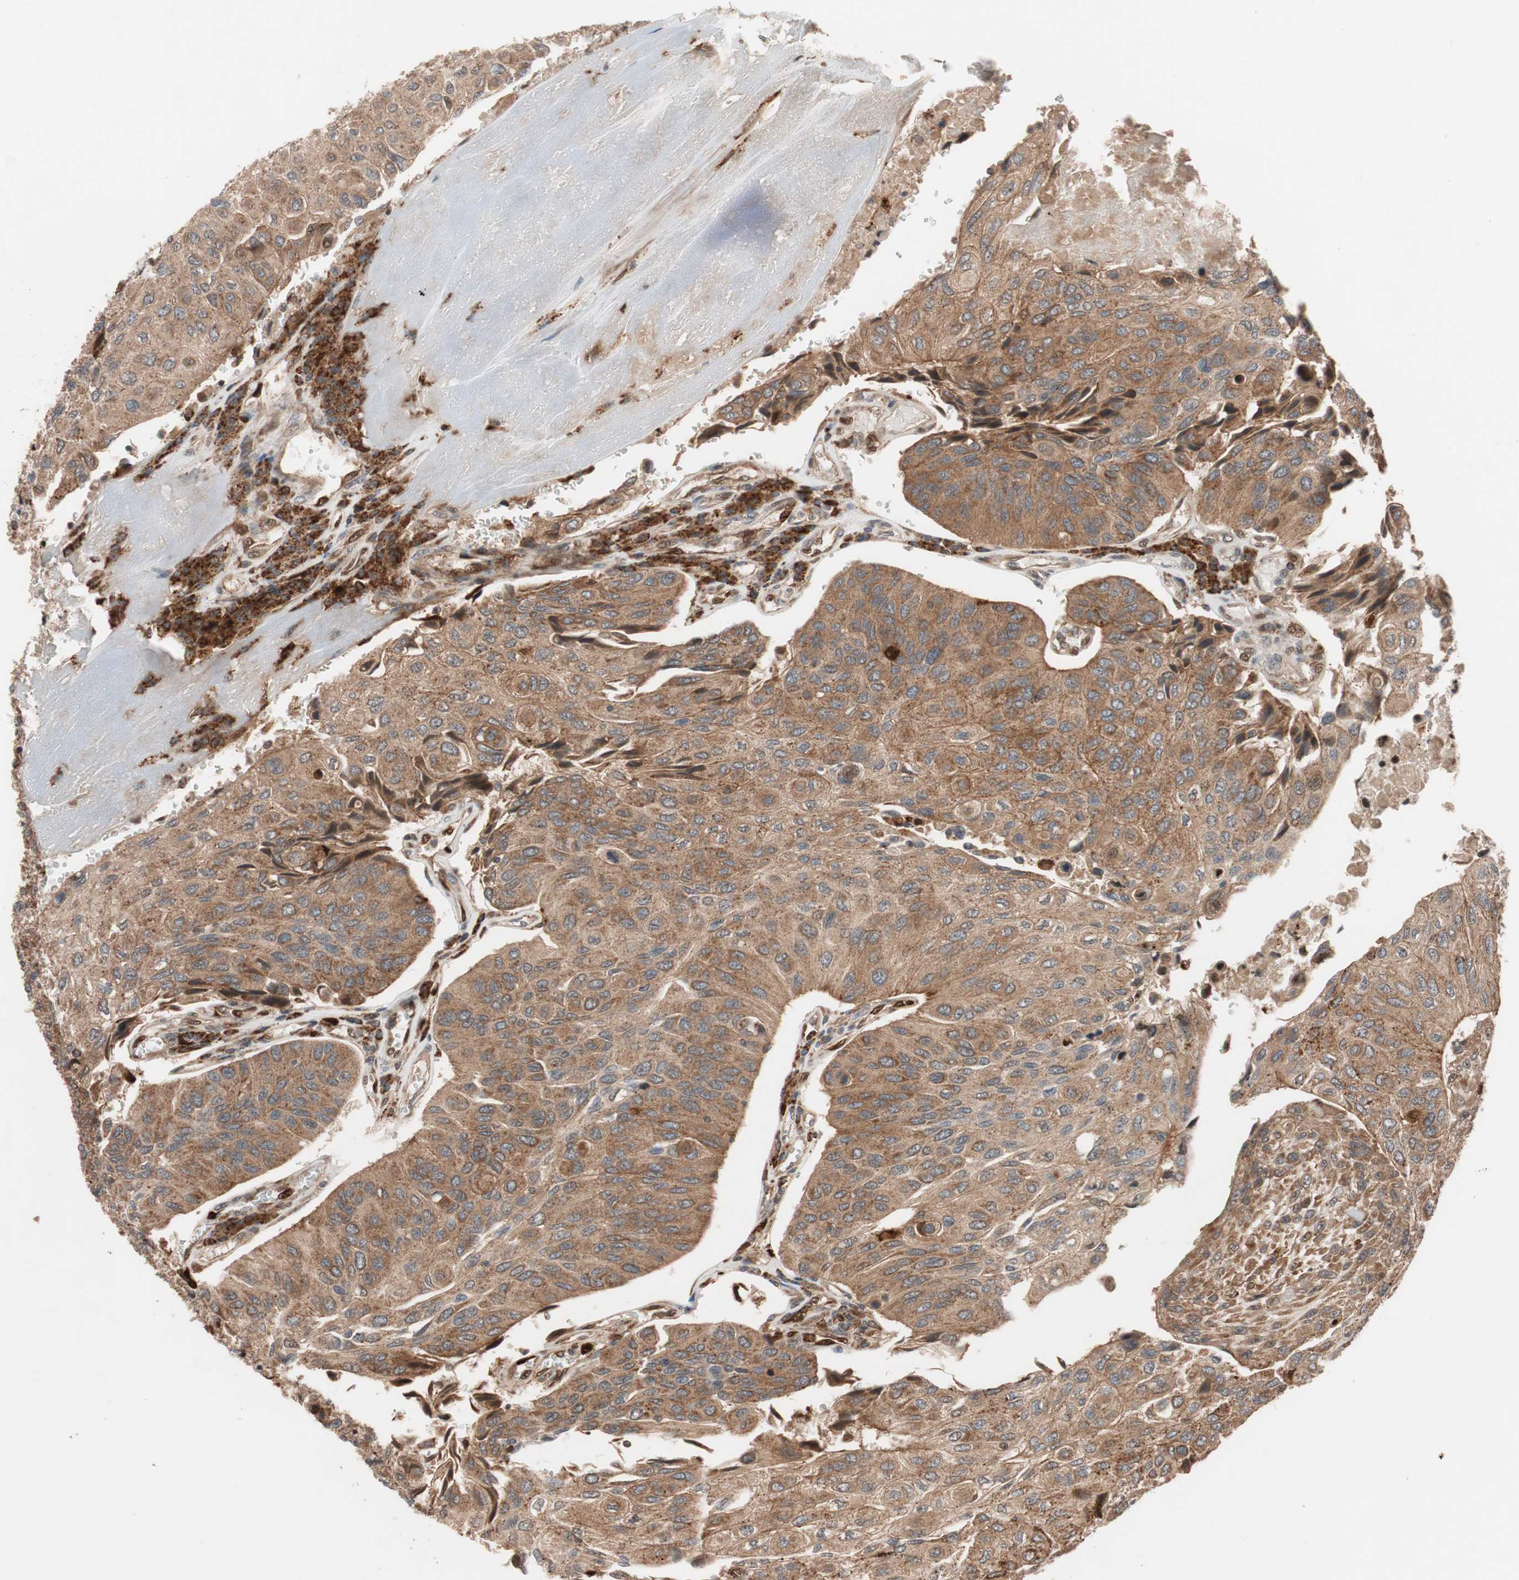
{"staining": {"intensity": "moderate", "quantity": ">75%", "location": "cytoplasmic/membranous"}, "tissue": "urothelial cancer", "cell_type": "Tumor cells", "image_type": "cancer", "snomed": [{"axis": "morphology", "description": "Urothelial carcinoma, High grade"}, {"axis": "topography", "description": "Urinary bladder"}], "caption": "A brown stain shows moderate cytoplasmic/membranous staining of a protein in human urothelial carcinoma (high-grade) tumor cells. Nuclei are stained in blue.", "gene": "NF2", "patient": {"sex": "male", "age": 66}}